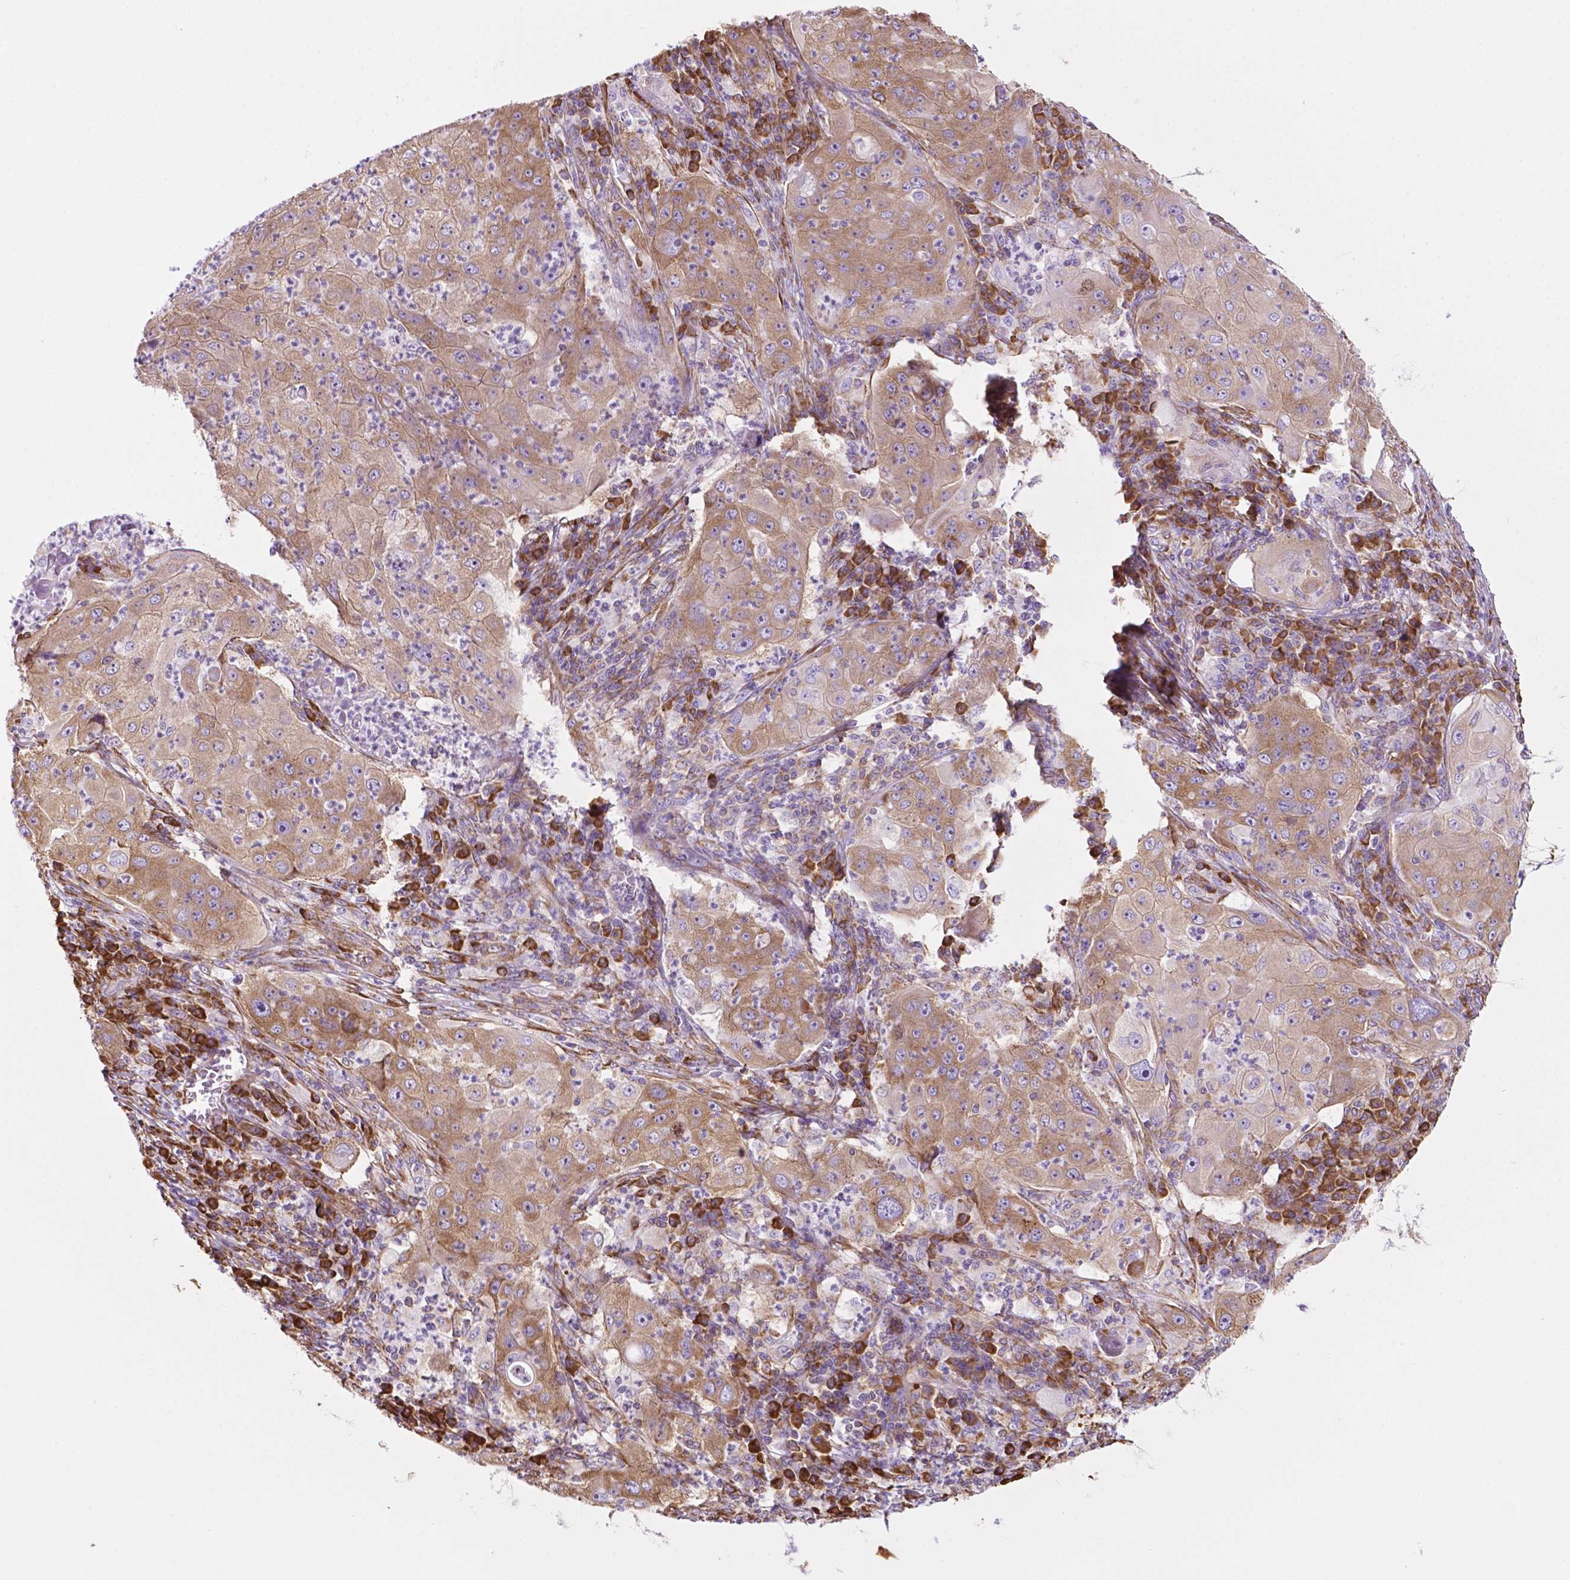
{"staining": {"intensity": "moderate", "quantity": ">75%", "location": "cytoplasmic/membranous"}, "tissue": "lung cancer", "cell_type": "Tumor cells", "image_type": "cancer", "snomed": [{"axis": "morphology", "description": "Squamous cell carcinoma, NOS"}, {"axis": "topography", "description": "Lung"}], "caption": "This photomicrograph reveals squamous cell carcinoma (lung) stained with immunohistochemistry to label a protein in brown. The cytoplasmic/membranous of tumor cells show moderate positivity for the protein. Nuclei are counter-stained blue.", "gene": "RPL29", "patient": {"sex": "female", "age": 59}}